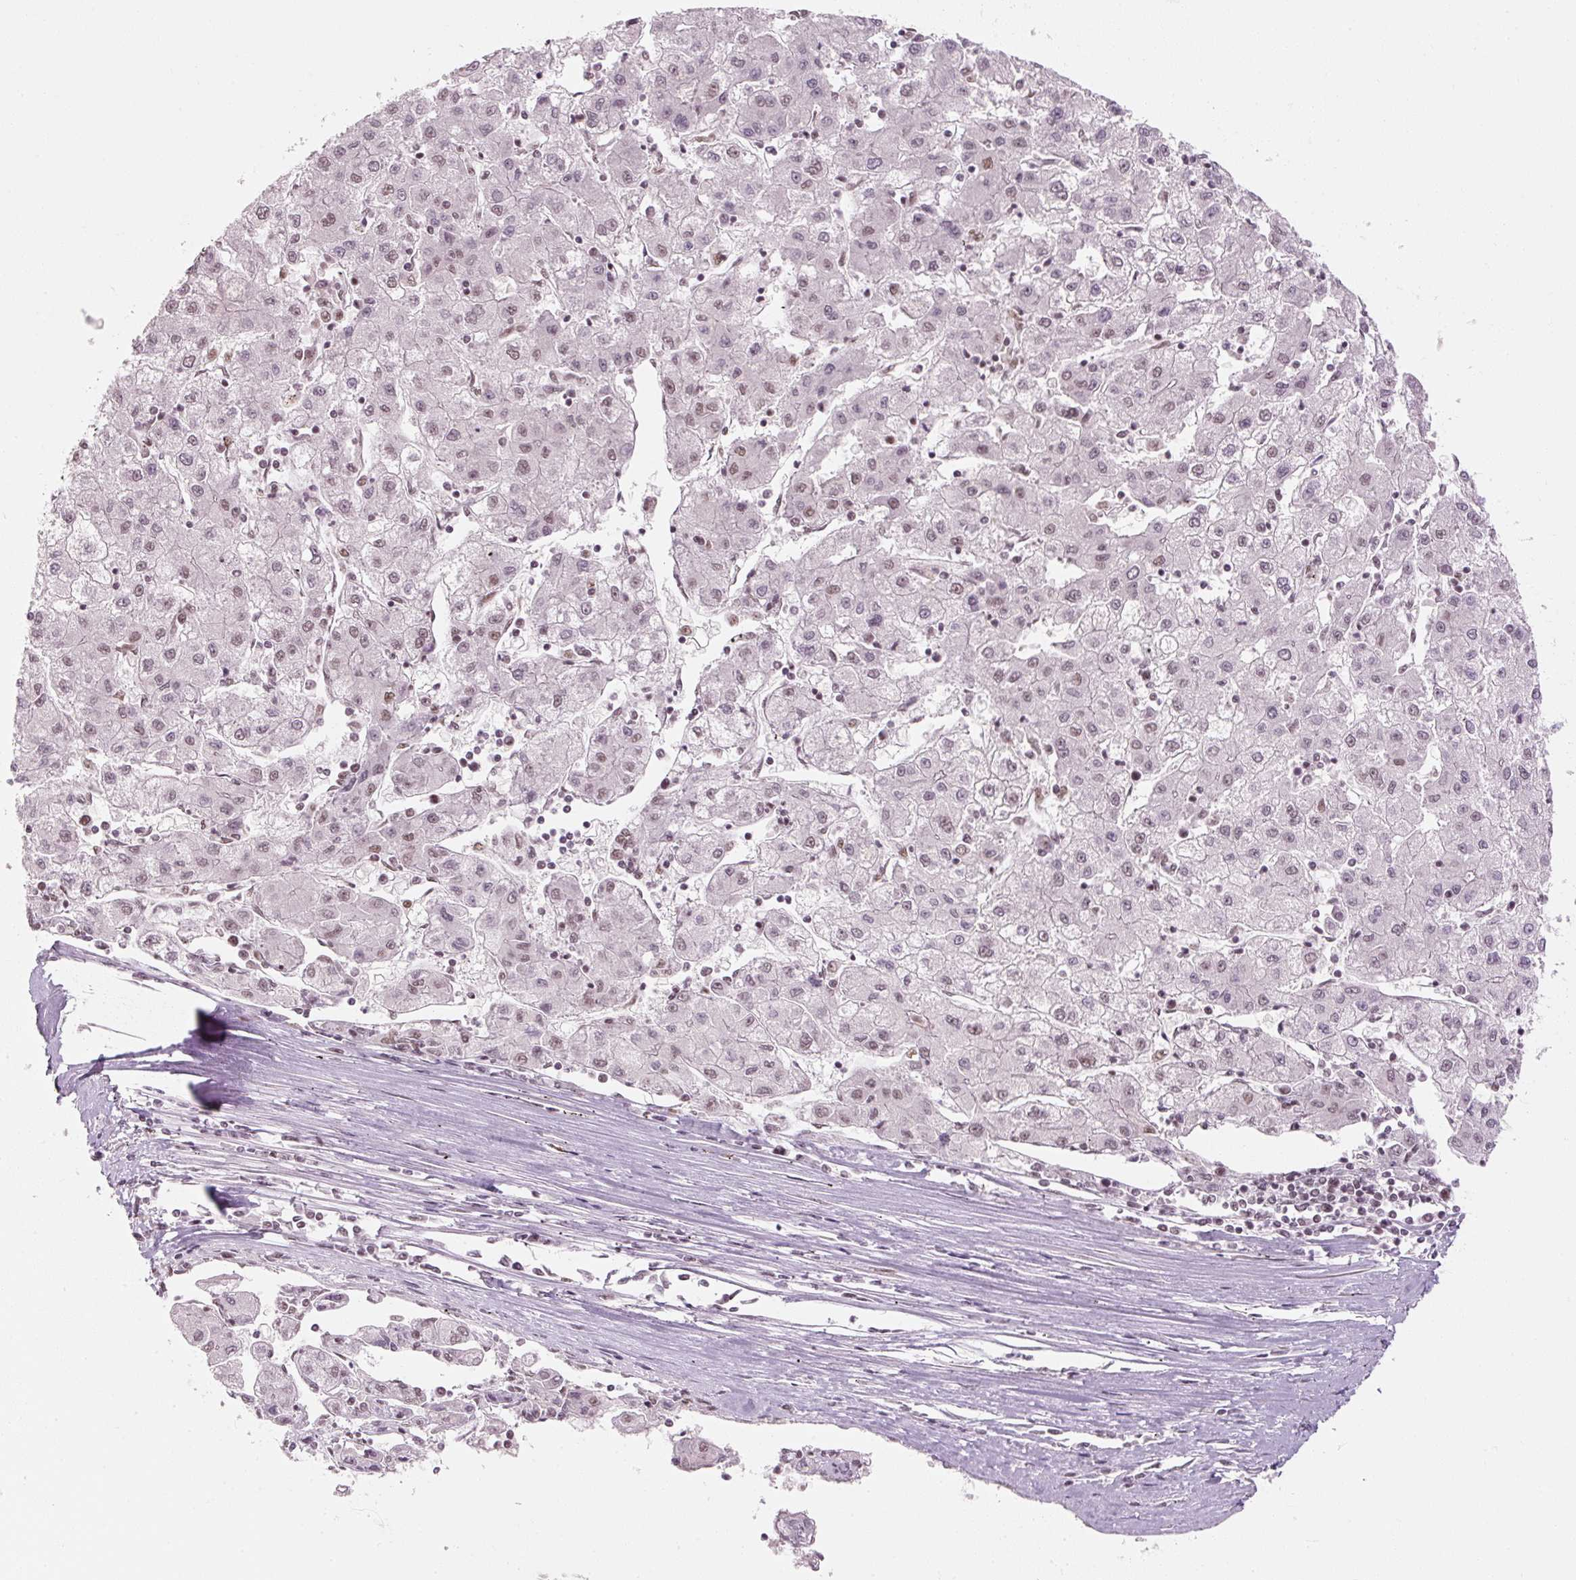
{"staining": {"intensity": "weak", "quantity": ">75%", "location": "nuclear"}, "tissue": "liver cancer", "cell_type": "Tumor cells", "image_type": "cancer", "snomed": [{"axis": "morphology", "description": "Carcinoma, Hepatocellular, NOS"}, {"axis": "topography", "description": "Liver"}], "caption": "DAB (3,3'-diaminobenzidine) immunohistochemical staining of human liver cancer reveals weak nuclear protein expression in approximately >75% of tumor cells. (brown staining indicates protein expression, while blue staining denotes nuclei).", "gene": "U2AF2", "patient": {"sex": "male", "age": 72}}